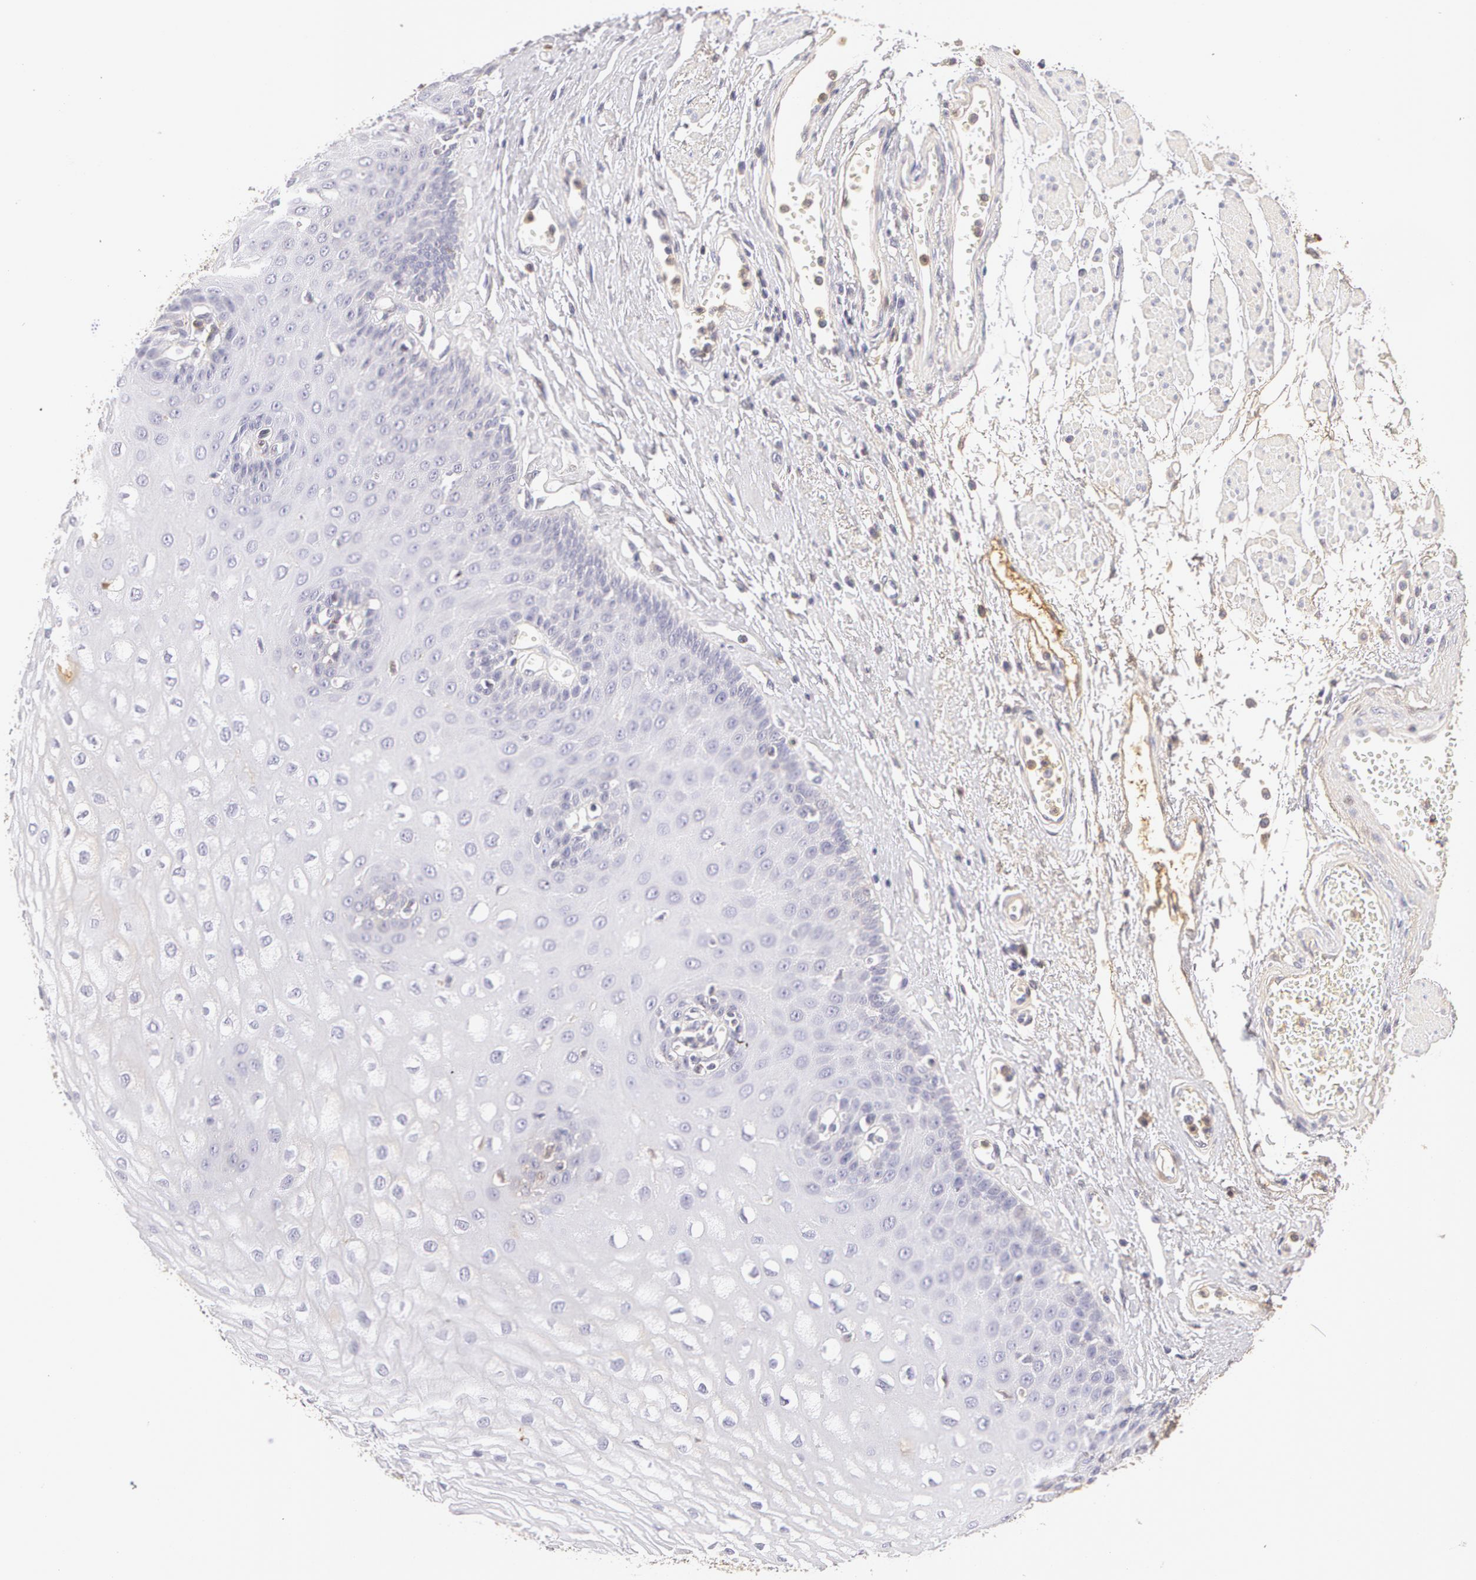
{"staining": {"intensity": "negative", "quantity": "none", "location": "none"}, "tissue": "esophagus", "cell_type": "Squamous epithelial cells", "image_type": "normal", "snomed": [{"axis": "morphology", "description": "Normal tissue, NOS"}, {"axis": "topography", "description": "Esophagus"}], "caption": "There is no significant expression in squamous epithelial cells of esophagus. (Stains: DAB (3,3'-diaminobenzidine) immunohistochemistry with hematoxylin counter stain, Microscopy: brightfield microscopy at high magnification).", "gene": "AHSG", "patient": {"sex": "male", "age": 65}}